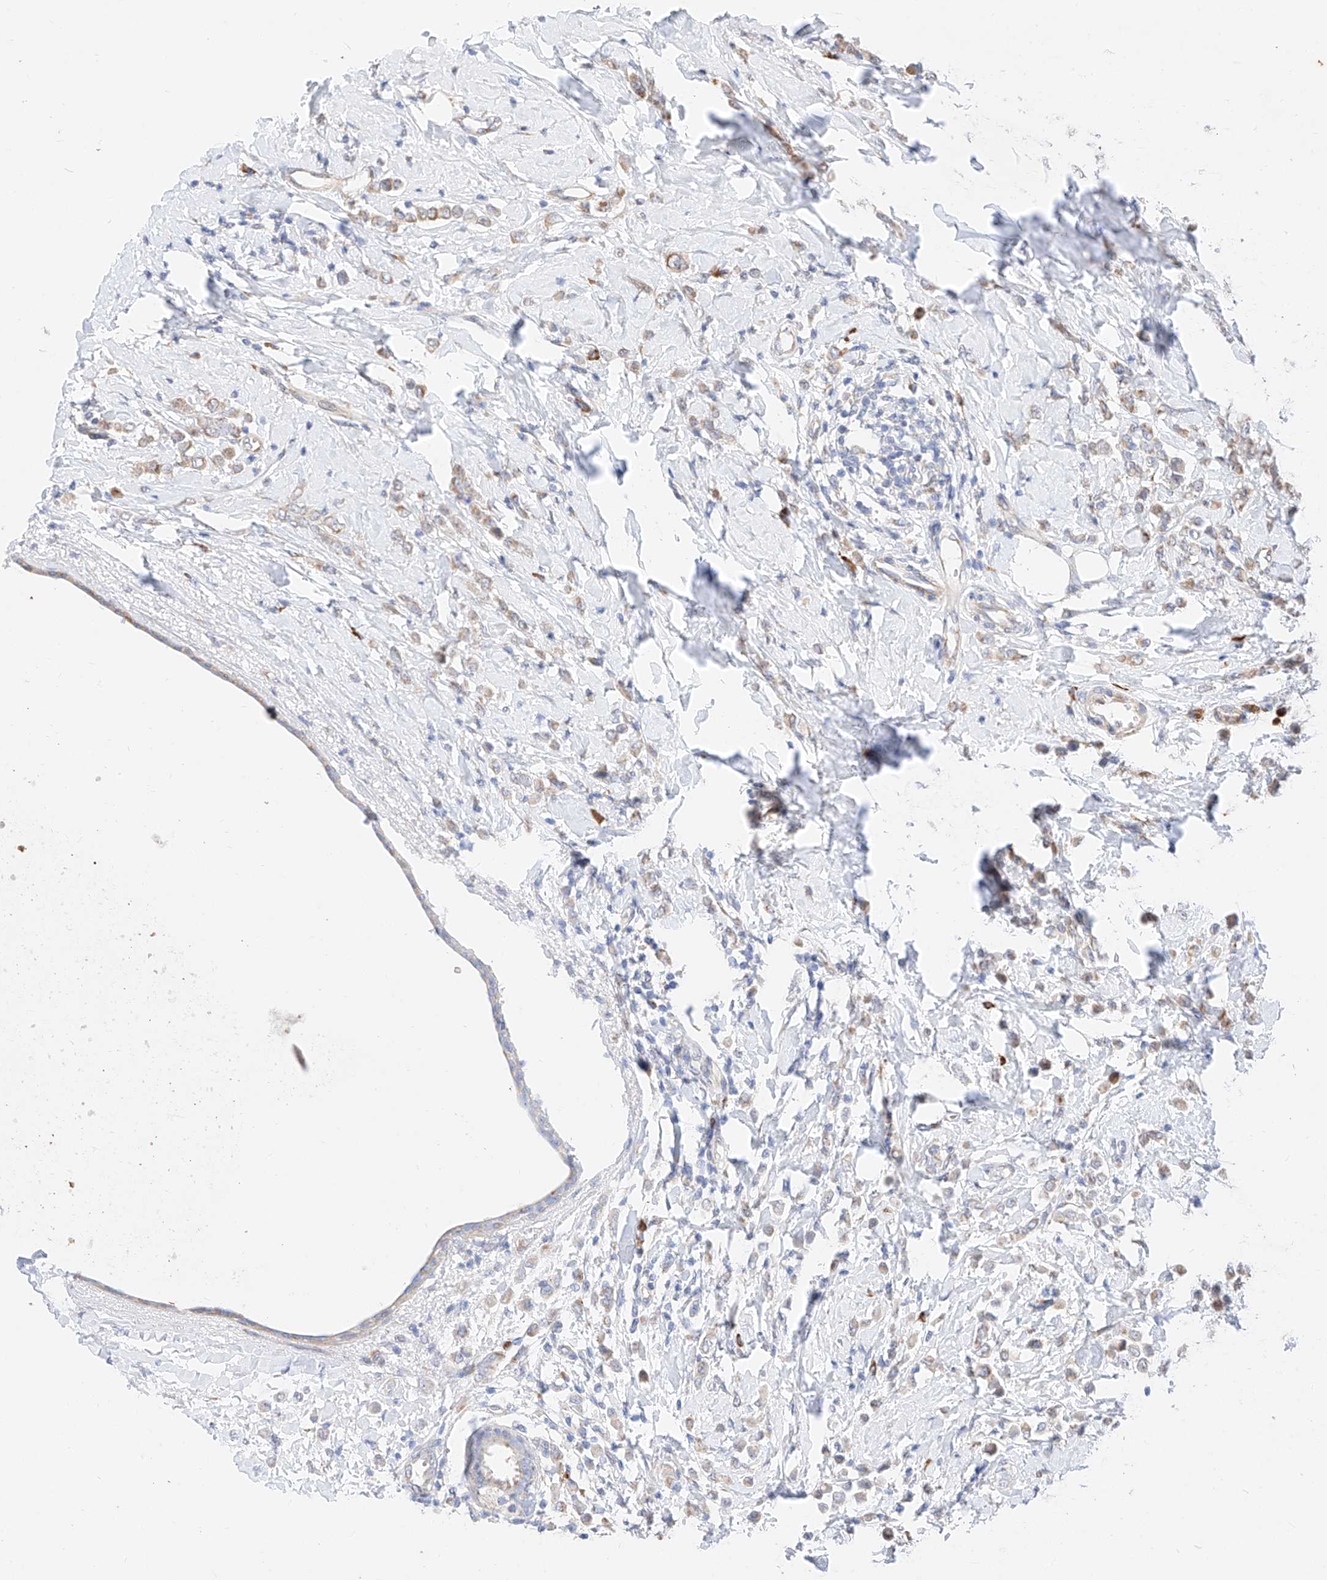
{"staining": {"intensity": "weak", "quantity": ">75%", "location": "cytoplasmic/membranous"}, "tissue": "breast cancer", "cell_type": "Tumor cells", "image_type": "cancer", "snomed": [{"axis": "morphology", "description": "Lobular carcinoma"}, {"axis": "topography", "description": "Breast"}], "caption": "Brown immunohistochemical staining in human breast cancer shows weak cytoplasmic/membranous positivity in approximately >75% of tumor cells. The protein is stained brown, and the nuclei are stained in blue (DAB IHC with brightfield microscopy, high magnification).", "gene": "ATP9B", "patient": {"sex": "female", "age": 47}}